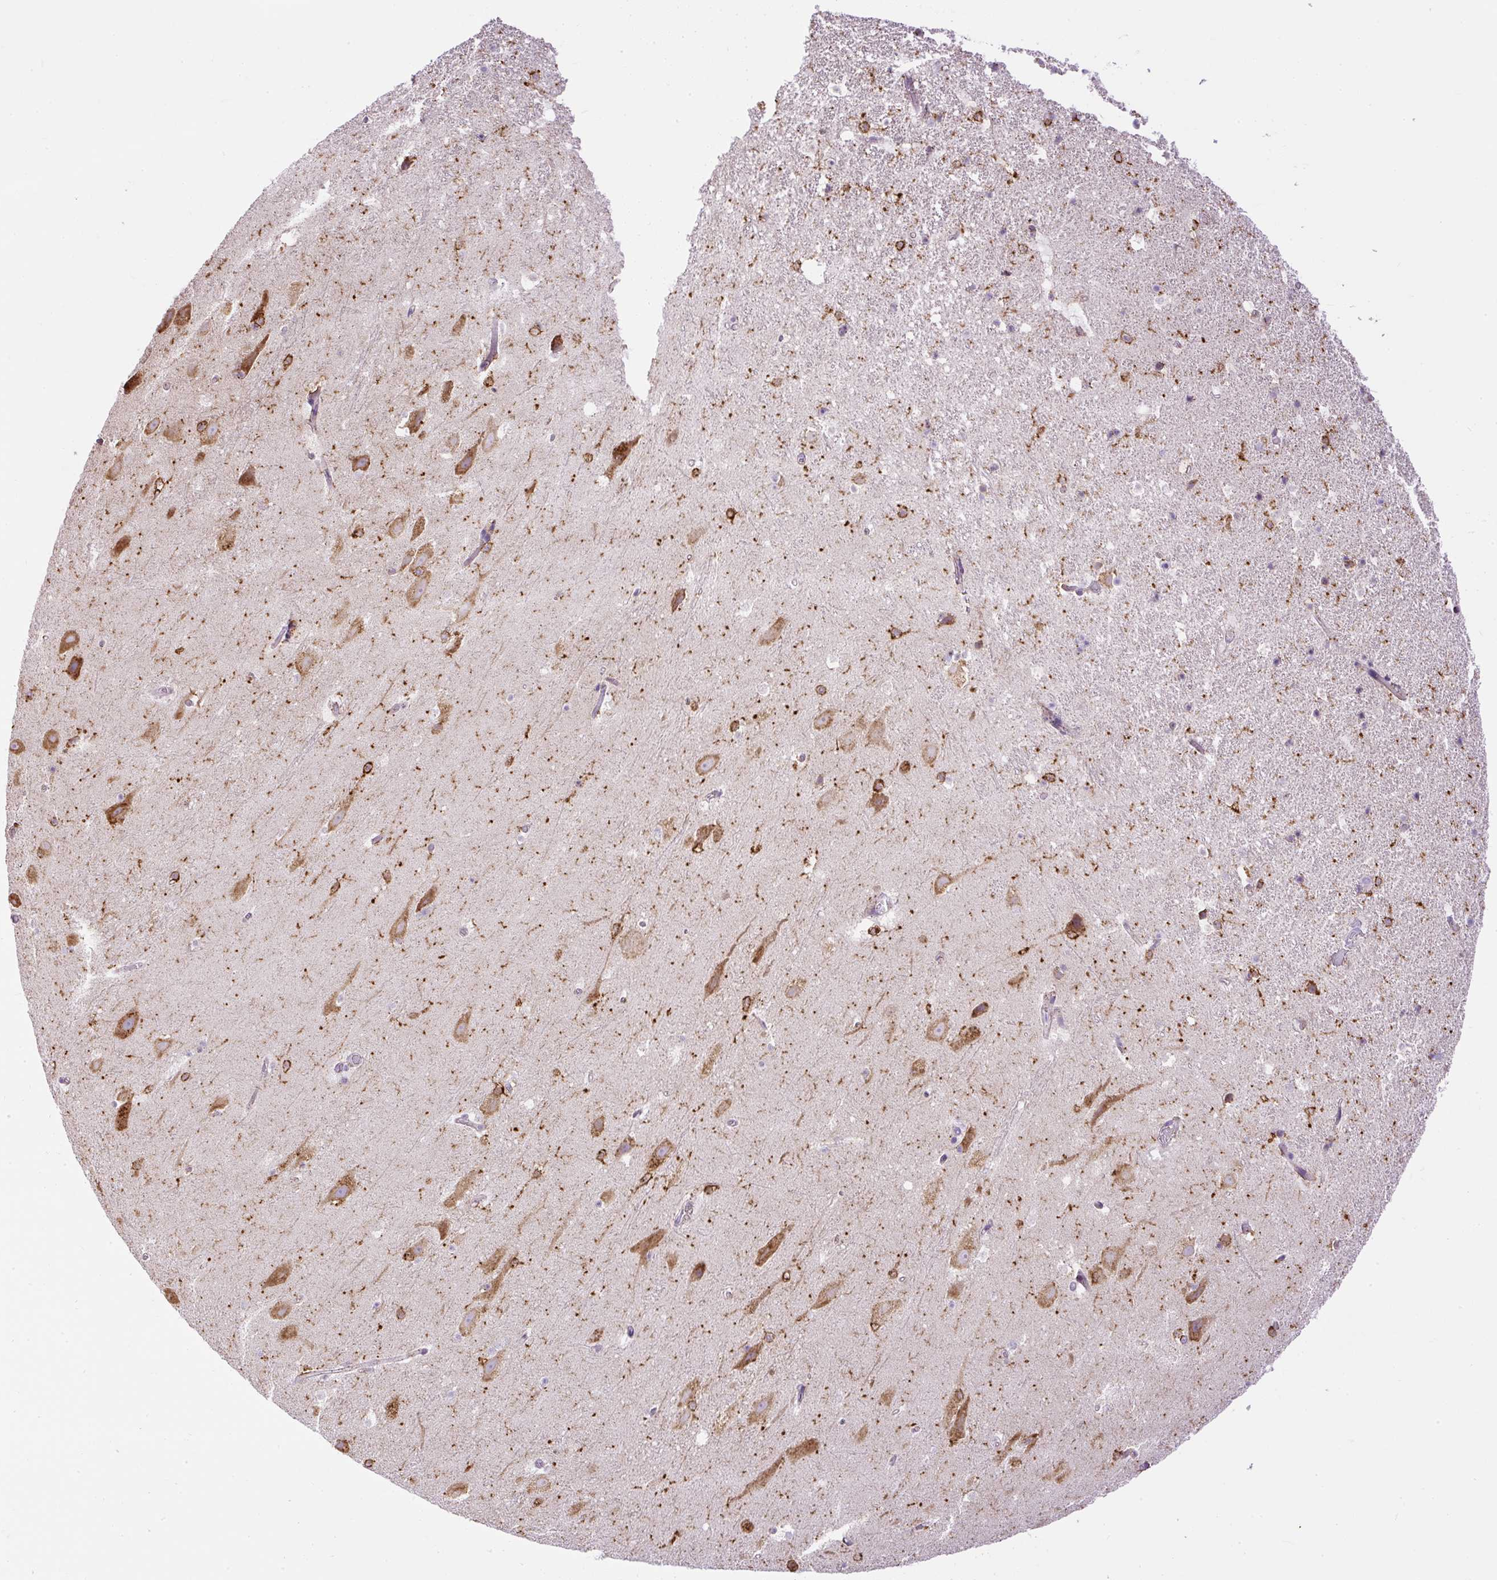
{"staining": {"intensity": "negative", "quantity": "none", "location": "none"}, "tissue": "hippocampus", "cell_type": "Glial cells", "image_type": "normal", "snomed": [{"axis": "morphology", "description": "Normal tissue, NOS"}, {"axis": "topography", "description": "Hippocampus"}], "caption": "Immunohistochemistry (IHC) of normal hippocampus reveals no staining in glial cells.", "gene": "CFAP47", "patient": {"sex": "male", "age": 37}}